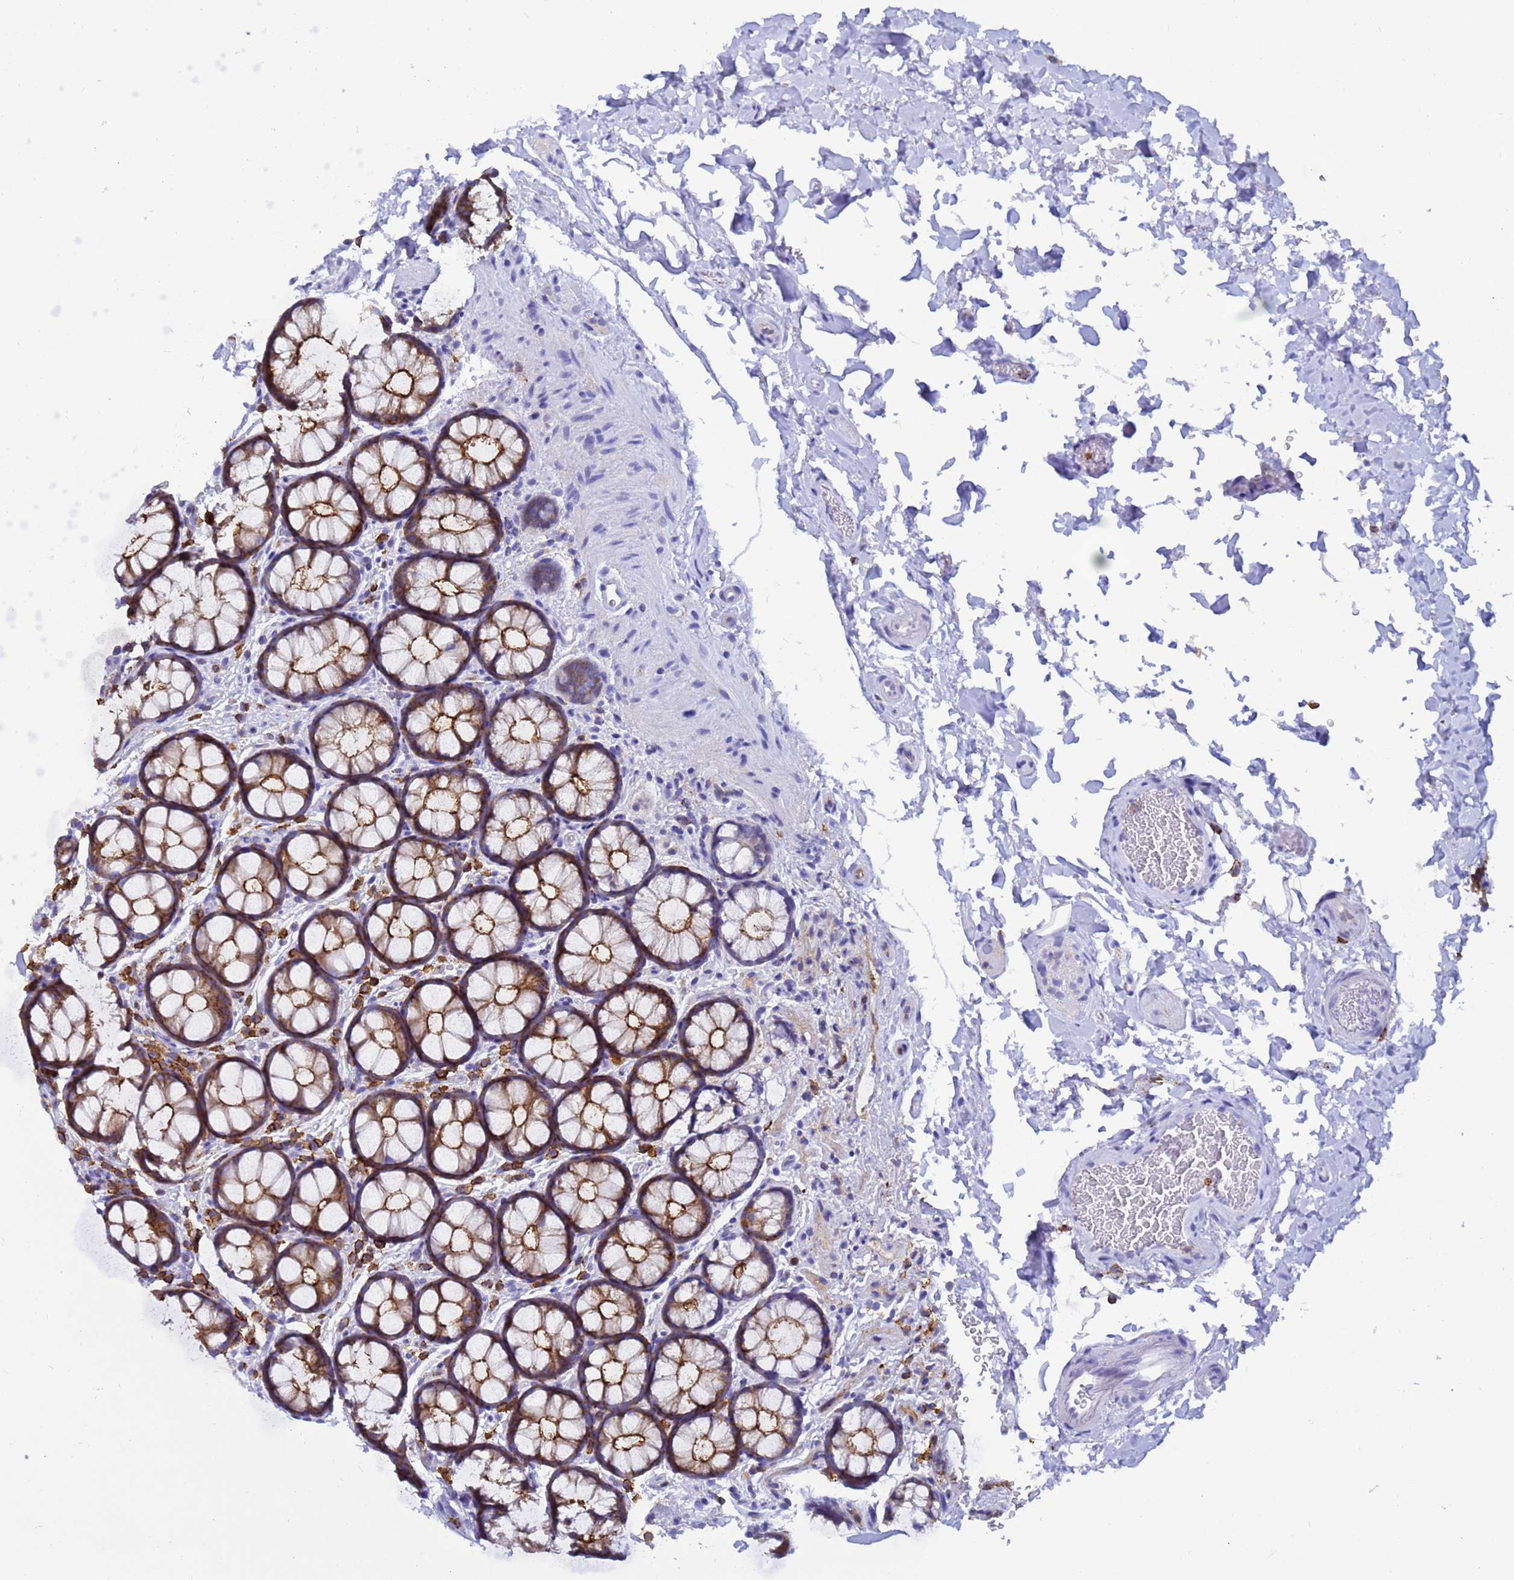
{"staining": {"intensity": "negative", "quantity": "none", "location": "none"}, "tissue": "colon", "cell_type": "Endothelial cells", "image_type": "normal", "snomed": [{"axis": "morphology", "description": "Normal tissue, NOS"}, {"axis": "topography", "description": "Colon"}], "caption": "The image displays no staining of endothelial cells in unremarkable colon.", "gene": "EZR", "patient": {"sex": "female", "age": 82}}